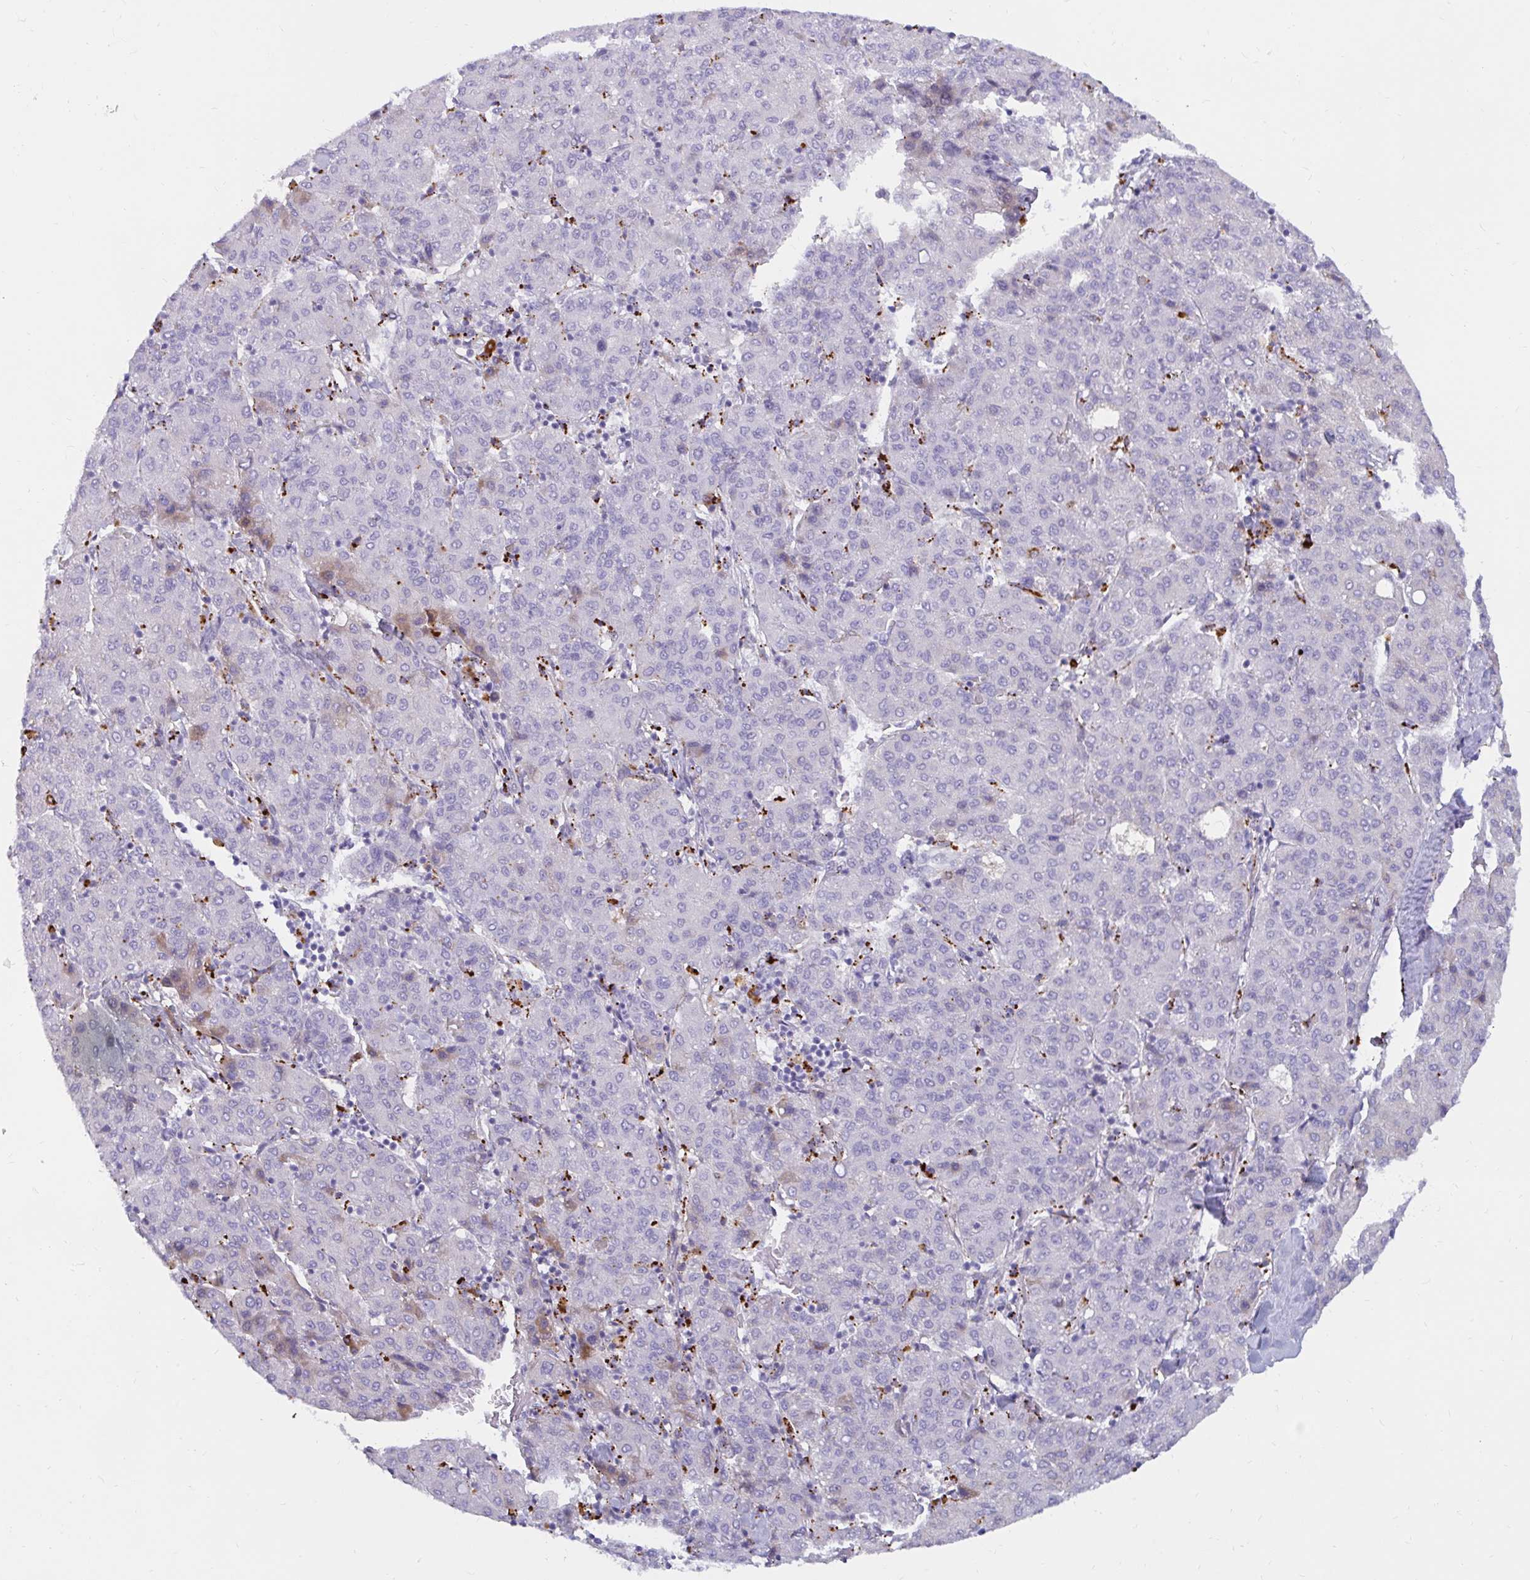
{"staining": {"intensity": "negative", "quantity": "none", "location": "none"}, "tissue": "liver cancer", "cell_type": "Tumor cells", "image_type": "cancer", "snomed": [{"axis": "morphology", "description": "Carcinoma, Hepatocellular, NOS"}, {"axis": "topography", "description": "Liver"}], "caption": "Tumor cells are negative for brown protein staining in liver cancer.", "gene": "FAM219B", "patient": {"sex": "male", "age": 65}}